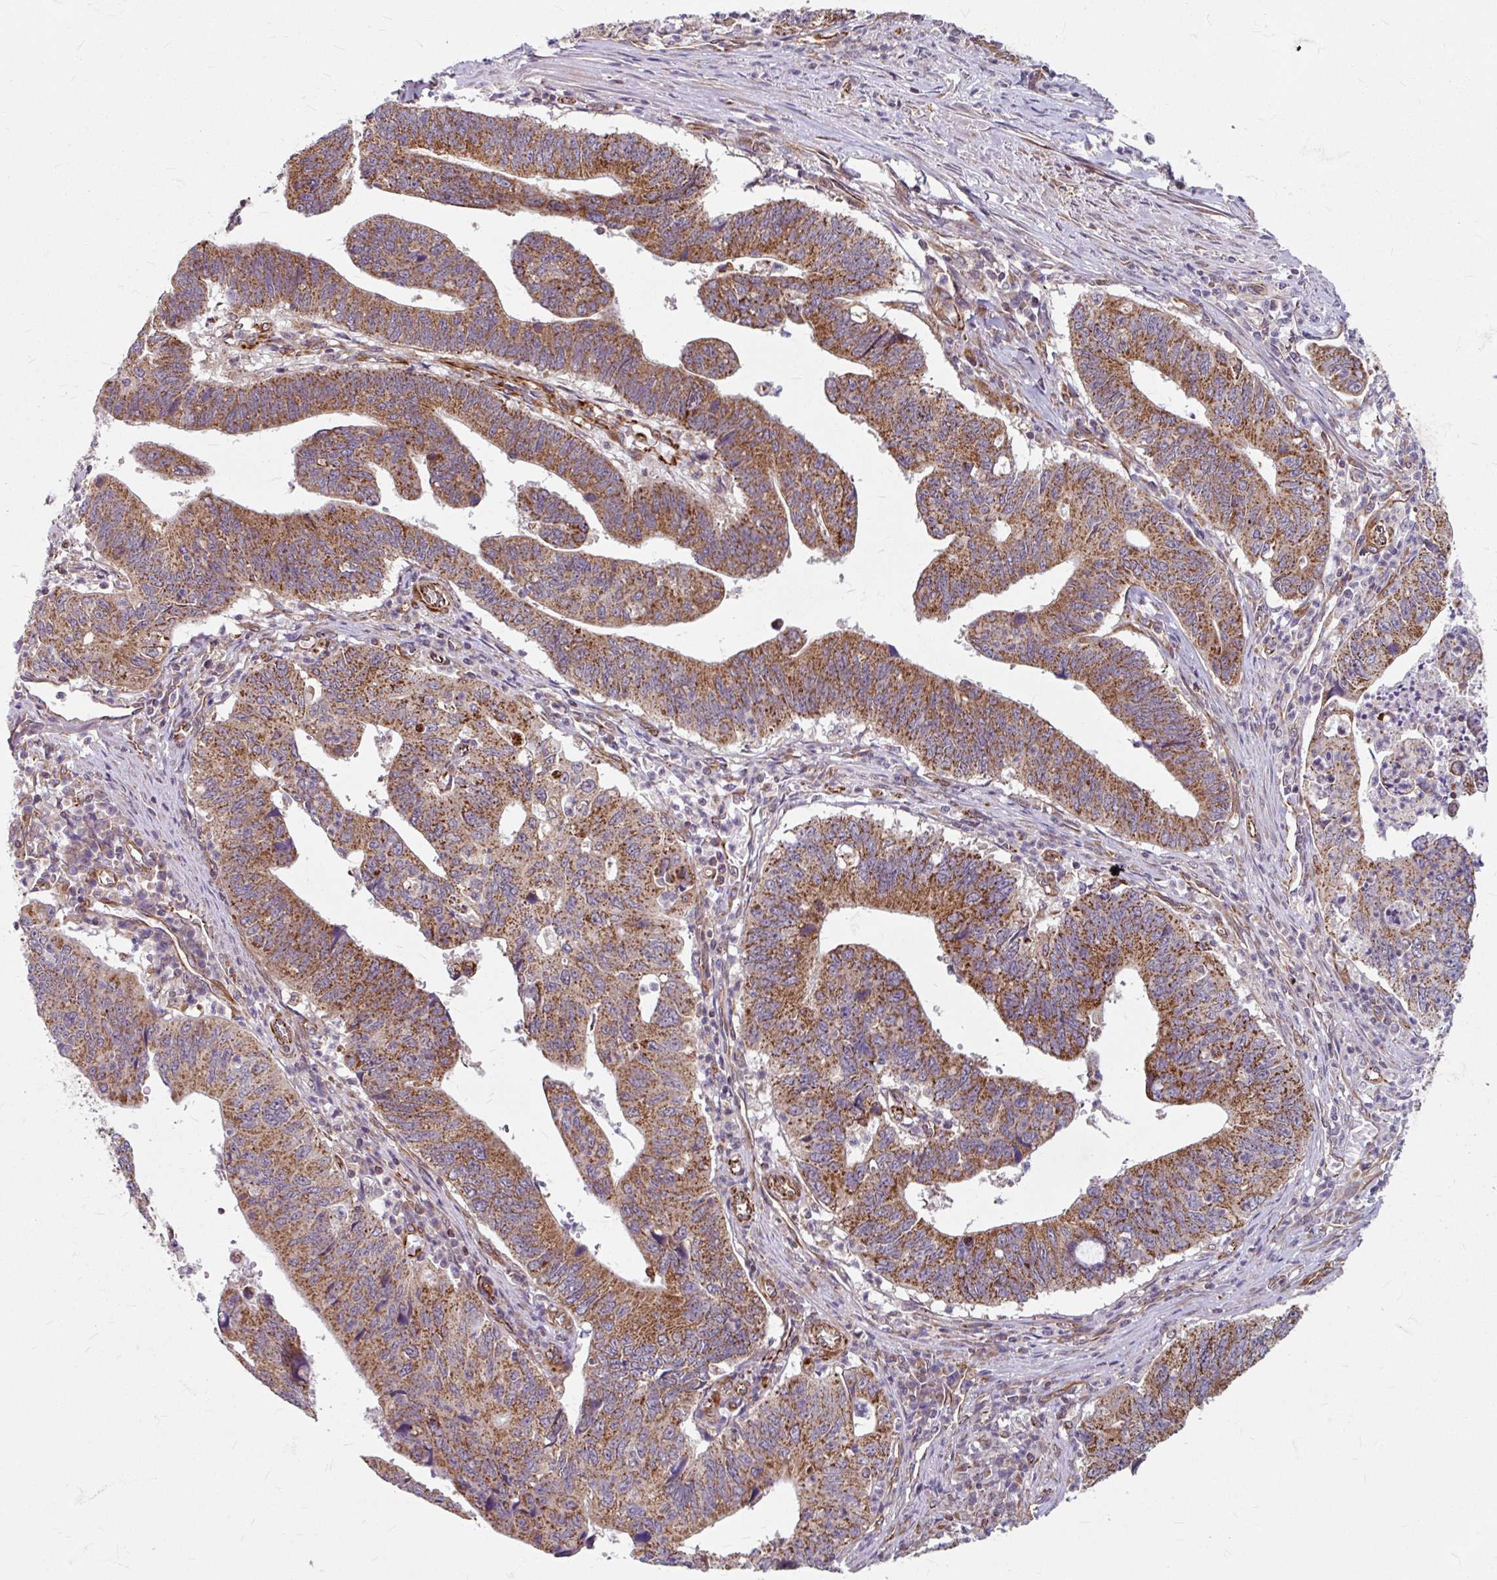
{"staining": {"intensity": "moderate", "quantity": ">75%", "location": "cytoplasmic/membranous"}, "tissue": "stomach cancer", "cell_type": "Tumor cells", "image_type": "cancer", "snomed": [{"axis": "morphology", "description": "Adenocarcinoma, NOS"}, {"axis": "topography", "description": "Stomach"}], "caption": "Immunohistochemistry (IHC) staining of stomach adenocarcinoma, which displays medium levels of moderate cytoplasmic/membranous staining in approximately >75% of tumor cells indicating moderate cytoplasmic/membranous protein staining. The staining was performed using DAB (brown) for protein detection and nuclei were counterstained in hematoxylin (blue).", "gene": "DAAM2", "patient": {"sex": "male", "age": 59}}